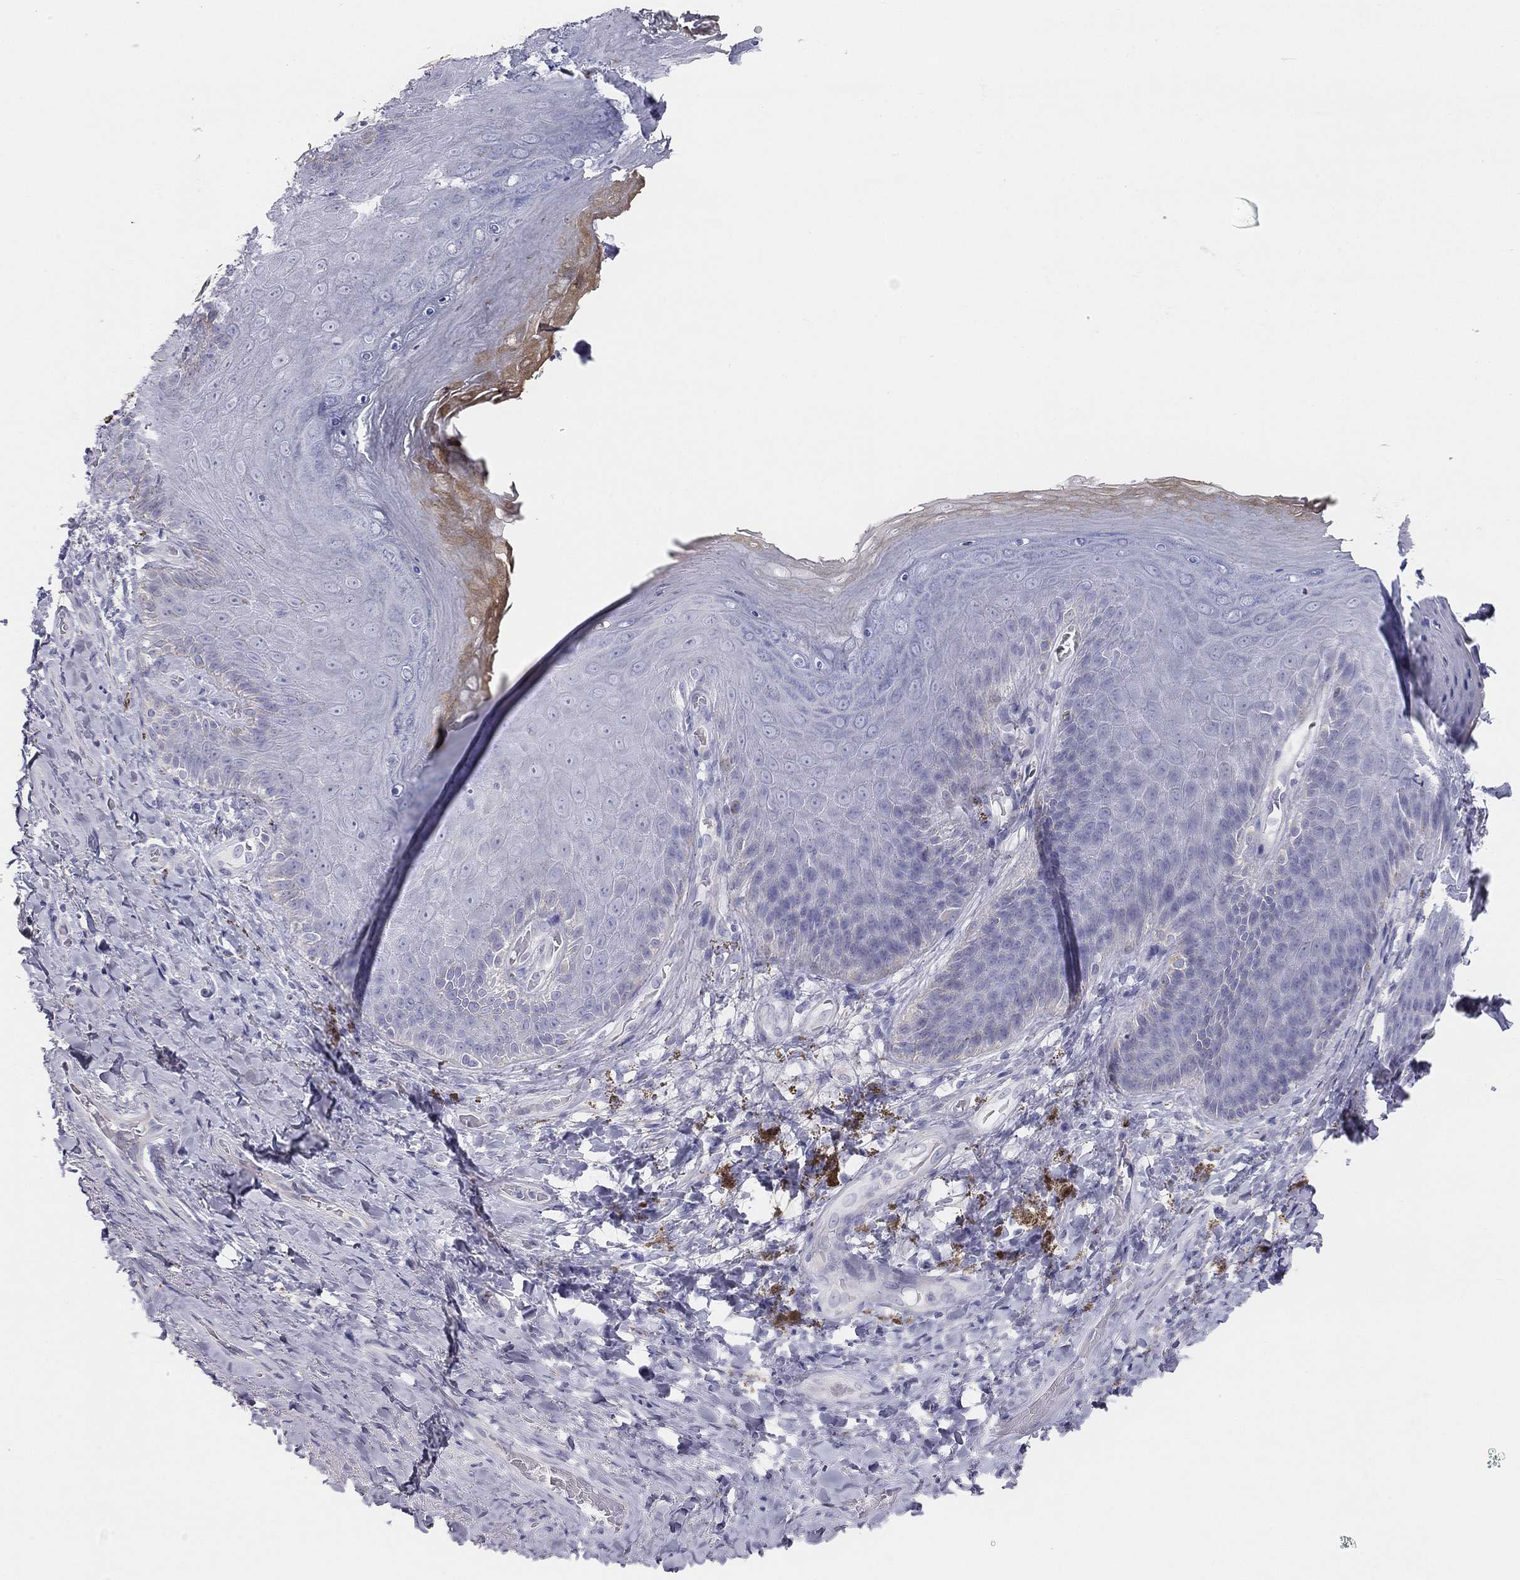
{"staining": {"intensity": "negative", "quantity": "none", "location": "none"}, "tissue": "adipose tissue", "cell_type": "Adipocytes", "image_type": "normal", "snomed": [{"axis": "morphology", "description": "Normal tissue, NOS"}, {"axis": "topography", "description": "Anal"}, {"axis": "topography", "description": "Peripheral nerve tissue"}], "caption": "A high-resolution micrograph shows IHC staining of benign adipose tissue, which reveals no significant expression in adipocytes. Brightfield microscopy of IHC stained with DAB (brown) and hematoxylin (blue), captured at high magnification.", "gene": "ALOXE3", "patient": {"sex": "male", "age": 53}}